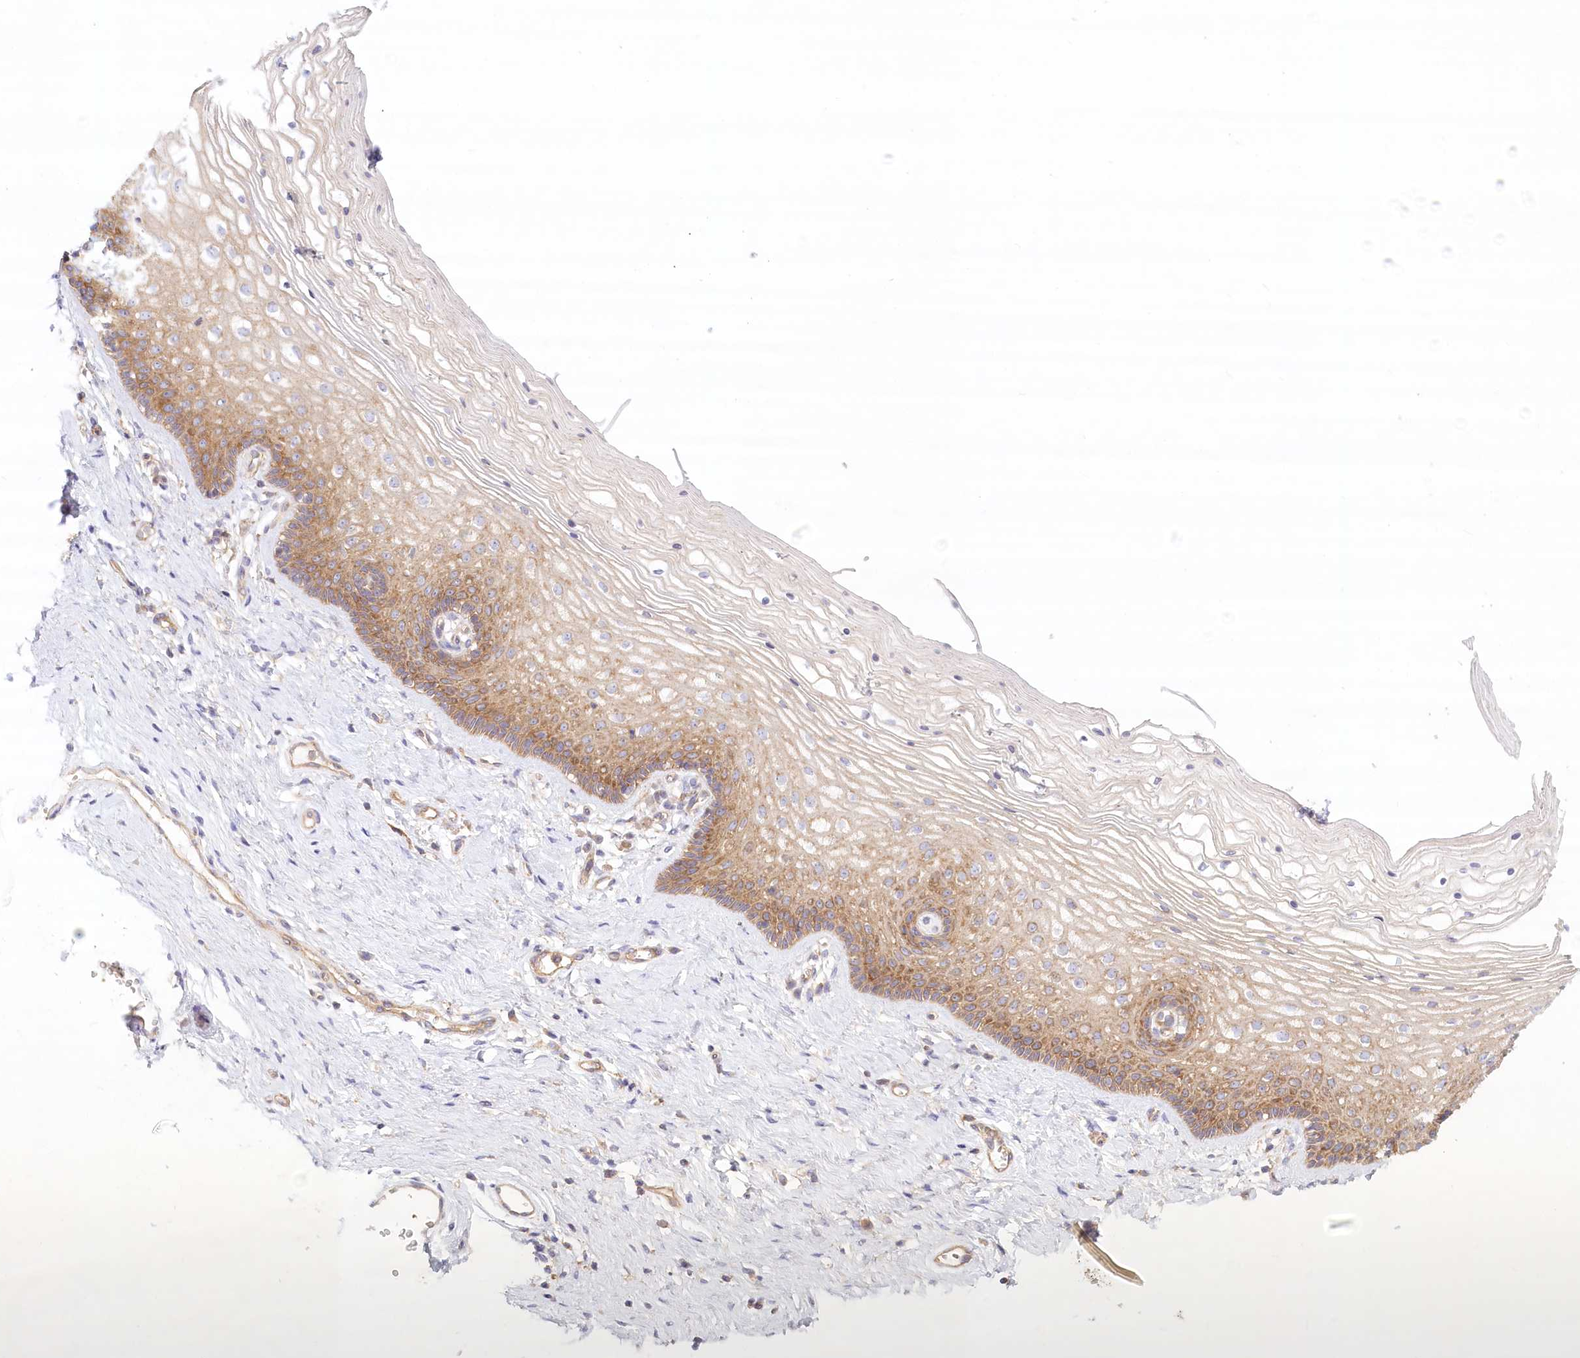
{"staining": {"intensity": "moderate", "quantity": ">75%", "location": "cytoplasmic/membranous"}, "tissue": "vagina", "cell_type": "Squamous epithelial cells", "image_type": "normal", "snomed": [{"axis": "morphology", "description": "Normal tissue, NOS"}, {"axis": "topography", "description": "Vagina"}], "caption": "The image displays immunohistochemical staining of unremarkable vagina. There is moderate cytoplasmic/membranous staining is present in approximately >75% of squamous epithelial cells. The staining is performed using DAB brown chromogen to label protein expression. The nuclei are counter-stained blue using hematoxylin.", "gene": "UMPS", "patient": {"sex": "female", "age": 46}}